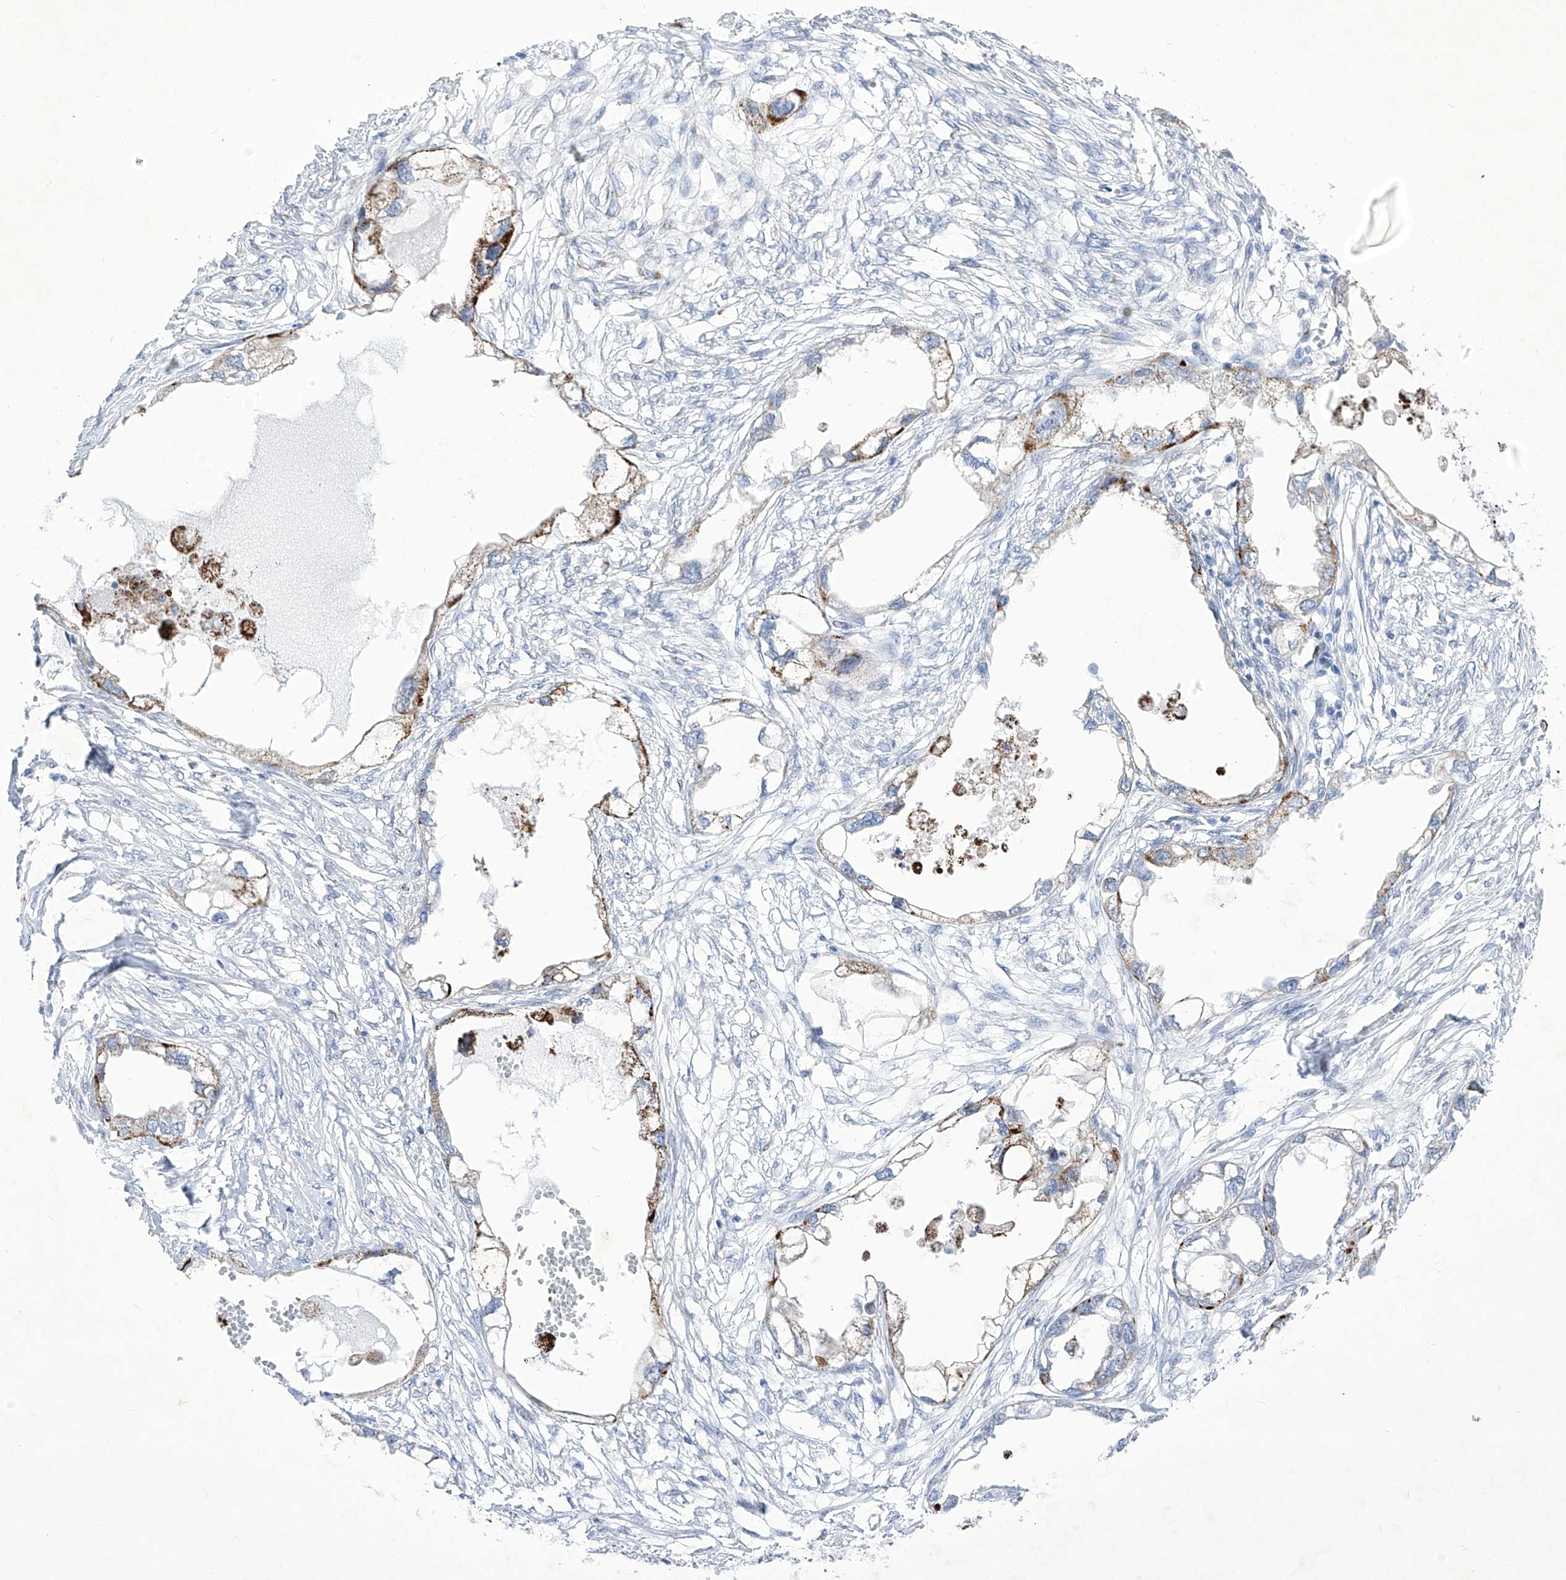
{"staining": {"intensity": "moderate", "quantity": "<25%", "location": "cytoplasmic/membranous"}, "tissue": "endometrial cancer", "cell_type": "Tumor cells", "image_type": "cancer", "snomed": [{"axis": "morphology", "description": "Adenocarcinoma, NOS"}, {"axis": "morphology", "description": "Adenocarcinoma, metastatic, NOS"}, {"axis": "topography", "description": "Adipose tissue"}, {"axis": "topography", "description": "Endometrium"}], "caption": "Tumor cells reveal low levels of moderate cytoplasmic/membranous expression in approximately <25% of cells in human endometrial cancer. (DAB (3,3'-diaminobenzidine) = brown stain, brightfield microscopy at high magnification).", "gene": "C1orf87", "patient": {"sex": "female", "age": 67}}